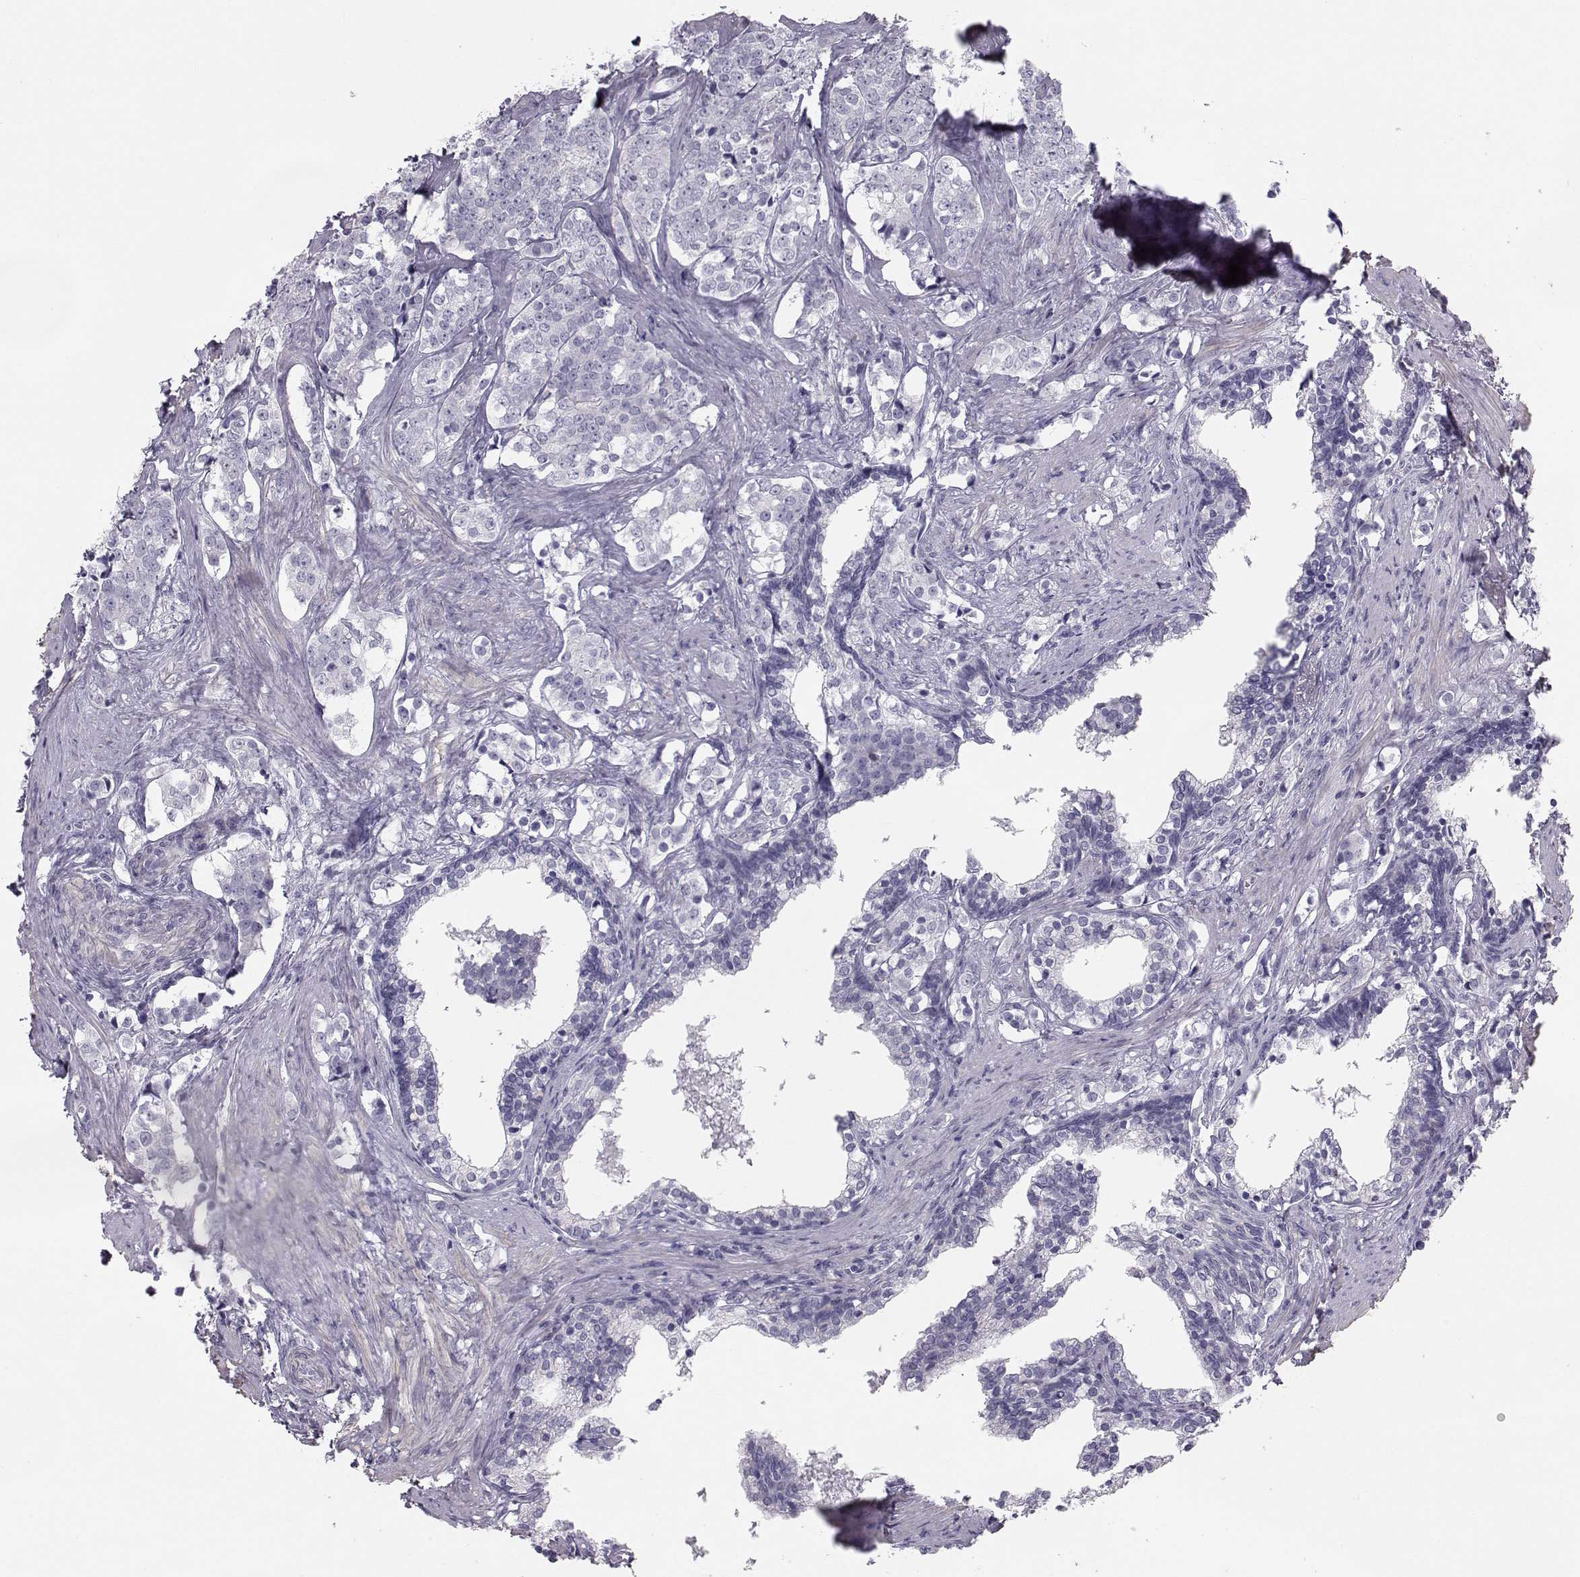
{"staining": {"intensity": "negative", "quantity": "none", "location": "none"}, "tissue": "prostate cancer", "cell_type": "Tumor cells", "image_type": "cancer", "snomed": [{"axis": "morphology", "description": "Adenocarcinoma, NOS"}, {"axis": "topography", "description": "Prostate and seminal vesicle, NOS"}], "caption": "Human prostate cancer (adenocarcinoma) stained for a protein using IHC exhibits no expression in tumor cells.", "gene": "GARIN3", "patient": {"sex": "male", "age": 63}}